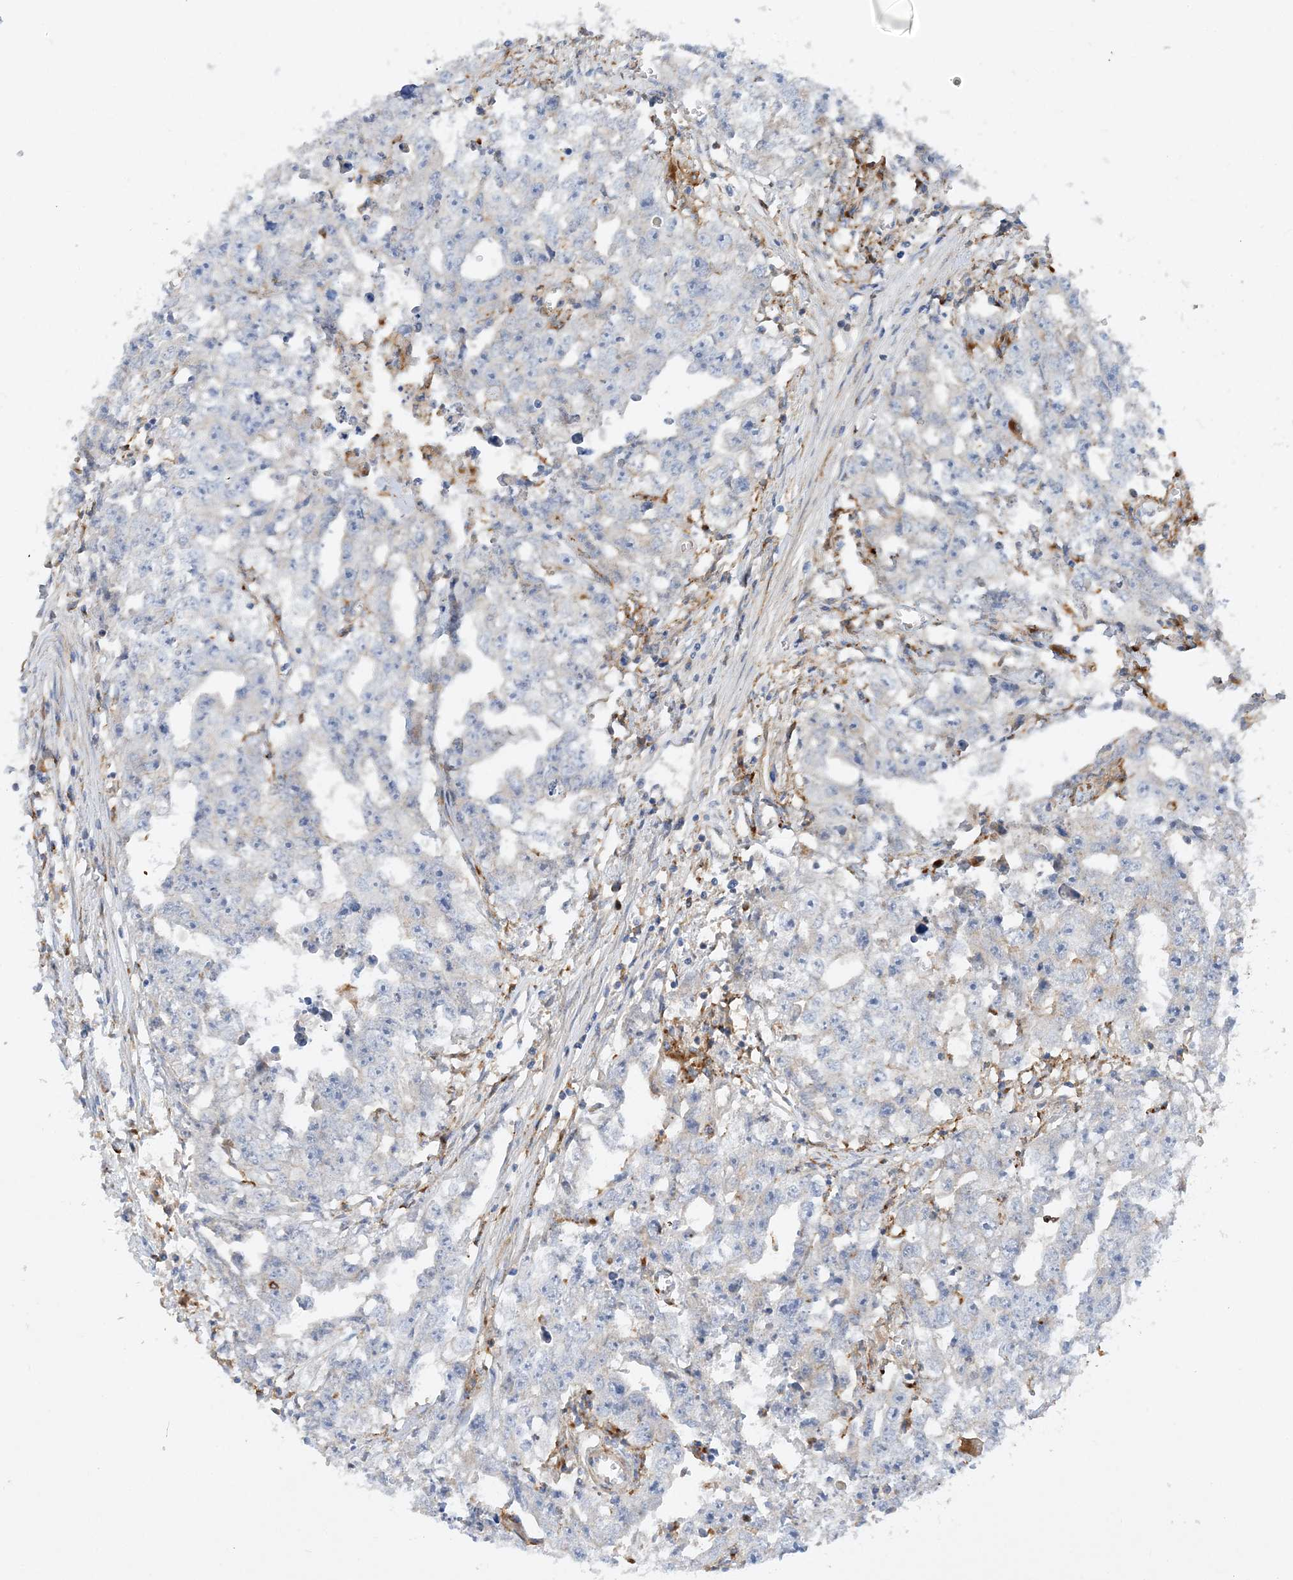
{"staining": {"intensity": "weak", "quantity": "25%-75%", "location": "cytoplasmic/membranous"}, "tissue": "testis cancer", "cell_type": "Tumor cells", "image_type": "cancer", "snomed": [{"axis": "morphology", "description": "Seminoma, NOS"}, {"axis": "morphology", "description": "Carcinoma, Embryonal, NOS"}, {"axis": "topography", "description": "Testis"}], "caption": "Seminoma (testis) stained with a brown dye reveals weak cytoplasmic/membranous positive expression in about 25%-75% of tumor cells.", "gene": "GRINA", "patient": {"sex": "male", "age": 43}}